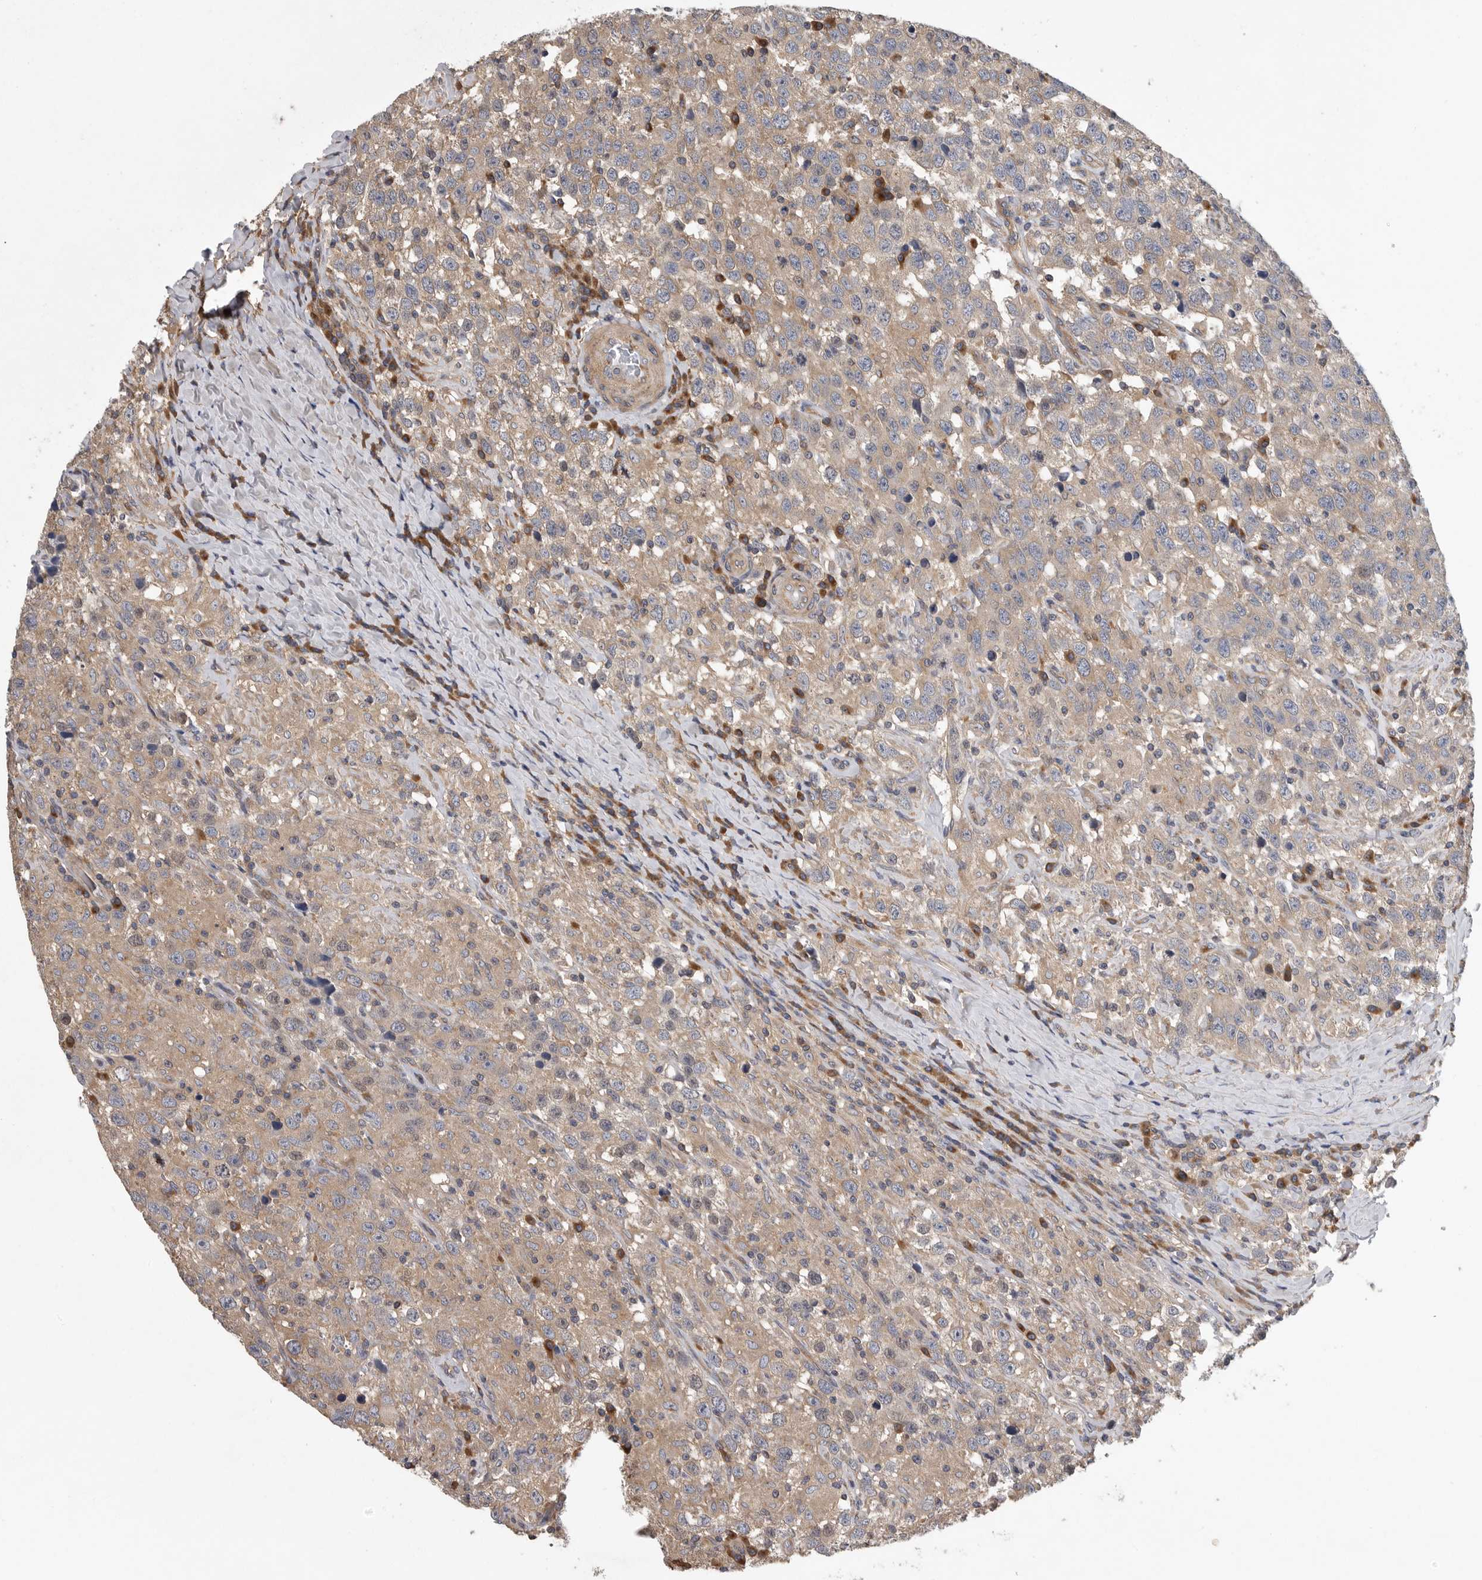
{"staining": {"intensity": "weak", "quantity": ">75%", "location": "cytoplasmic/membranous"}, "tissue": "testis cancer", "cell_type": "Tumor cells", "image_type": "cancer", "snomed": [{"axis": "morphology", "description": "Seminoma, NOS"}, {"axis": "topography", "description": "Testis"}], "caption": "Human testis seminoma stained with a protein marker exhibits weak staining in tumor cells.", "gene": "OXR1", "patient": {"sex": "male", "age": 41}}